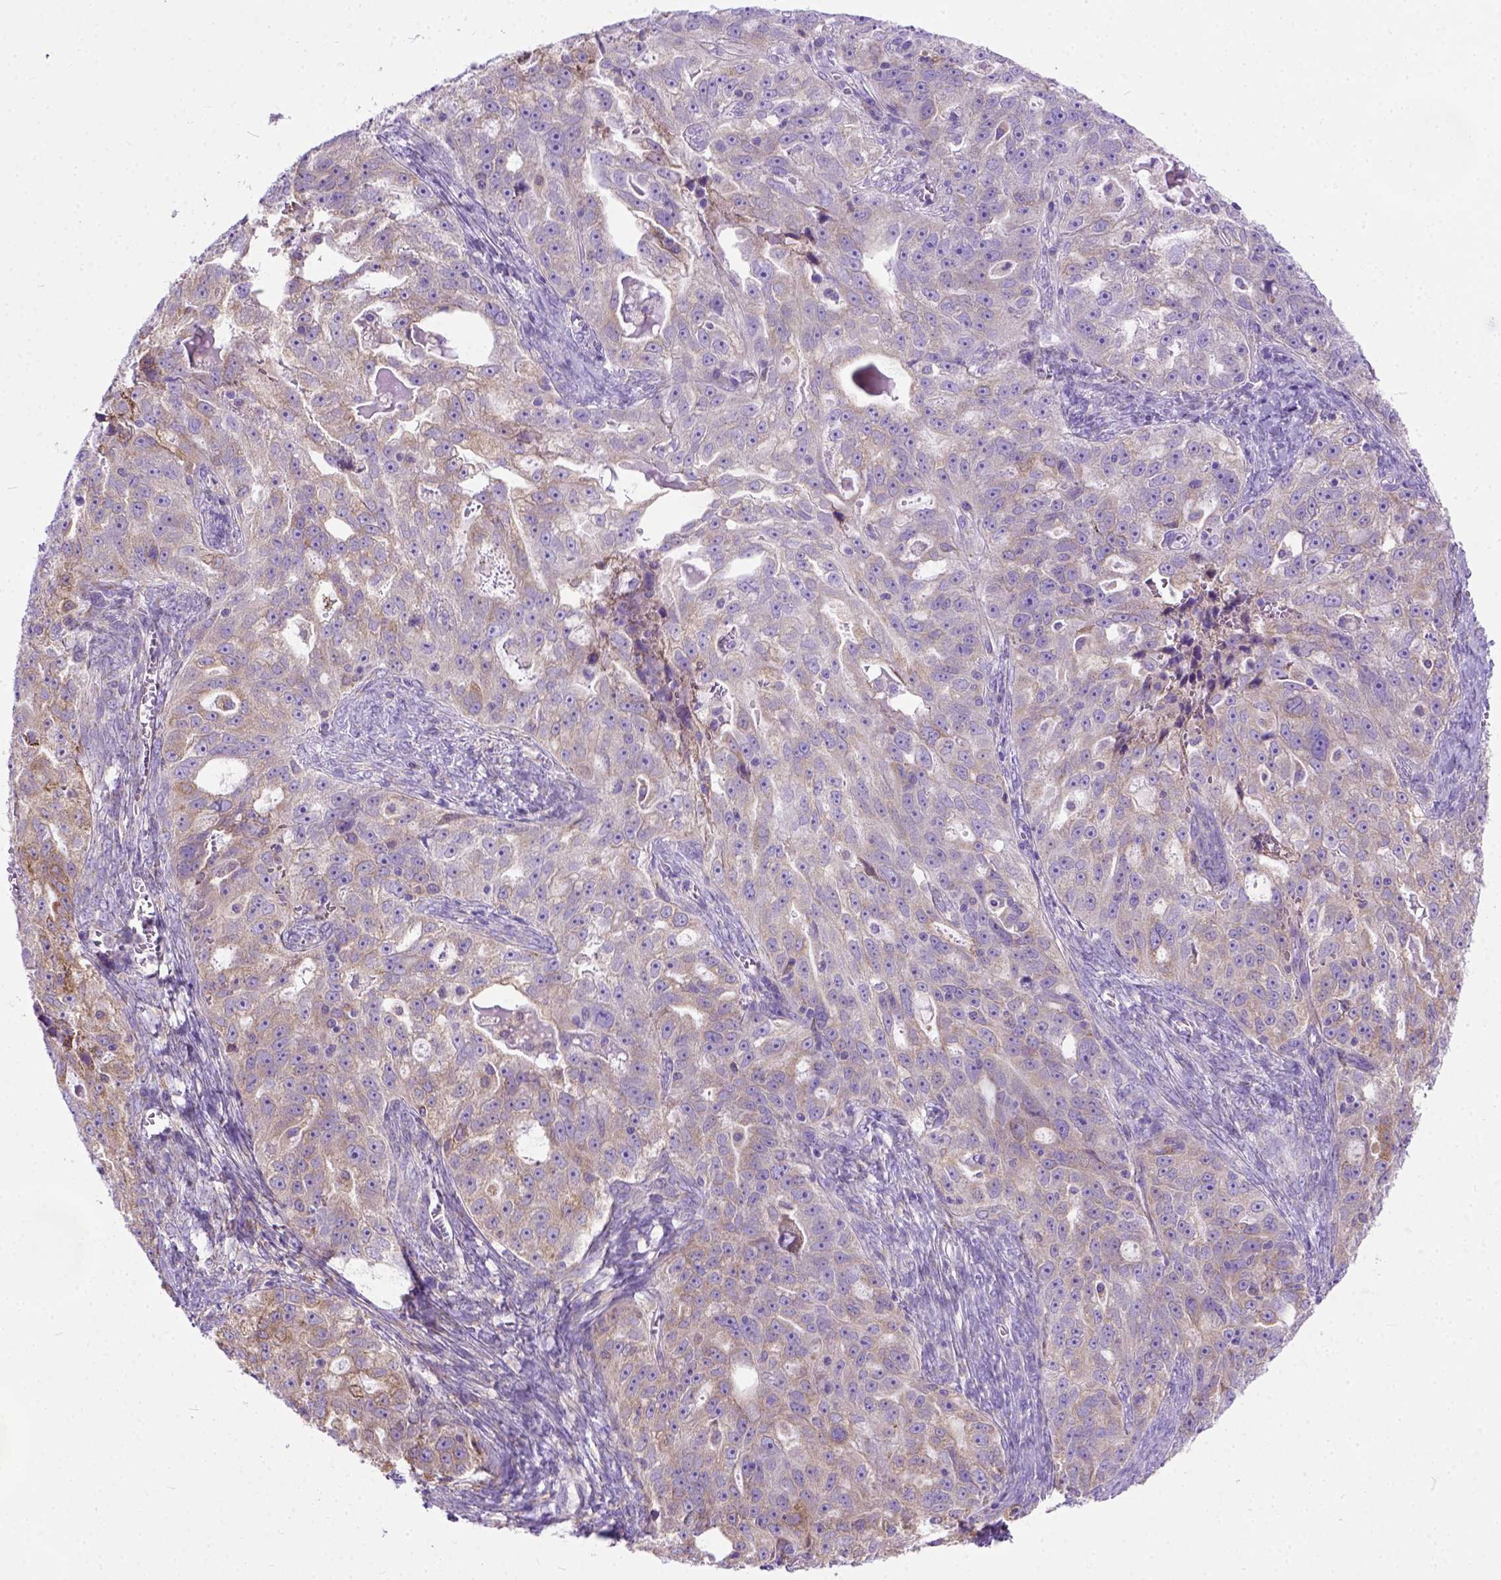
{"staining": {"intensity": "moderate", "quantity": ">75%", "location": "cytoplasmic/membranous"}, "tissue": "ovarian cancer", "cell_type": "Tumor cells", "image_type": "cancer", "snomed": [{"axis": "morphology", "description": "Cystadenocarcinoma, serous, NOS"}, {"axis": "topography", "description": "Ovary"}], "caption": "Approximately >75% of tumor cells in human serous cystadenocarcinoma (ovarian) reveal moderate cytoplasmic/membranous protein positivity as visualized by brown immunohistochemical staining.", "gene": "PLK4", "patient": {"sex": "female", "age": 51}}